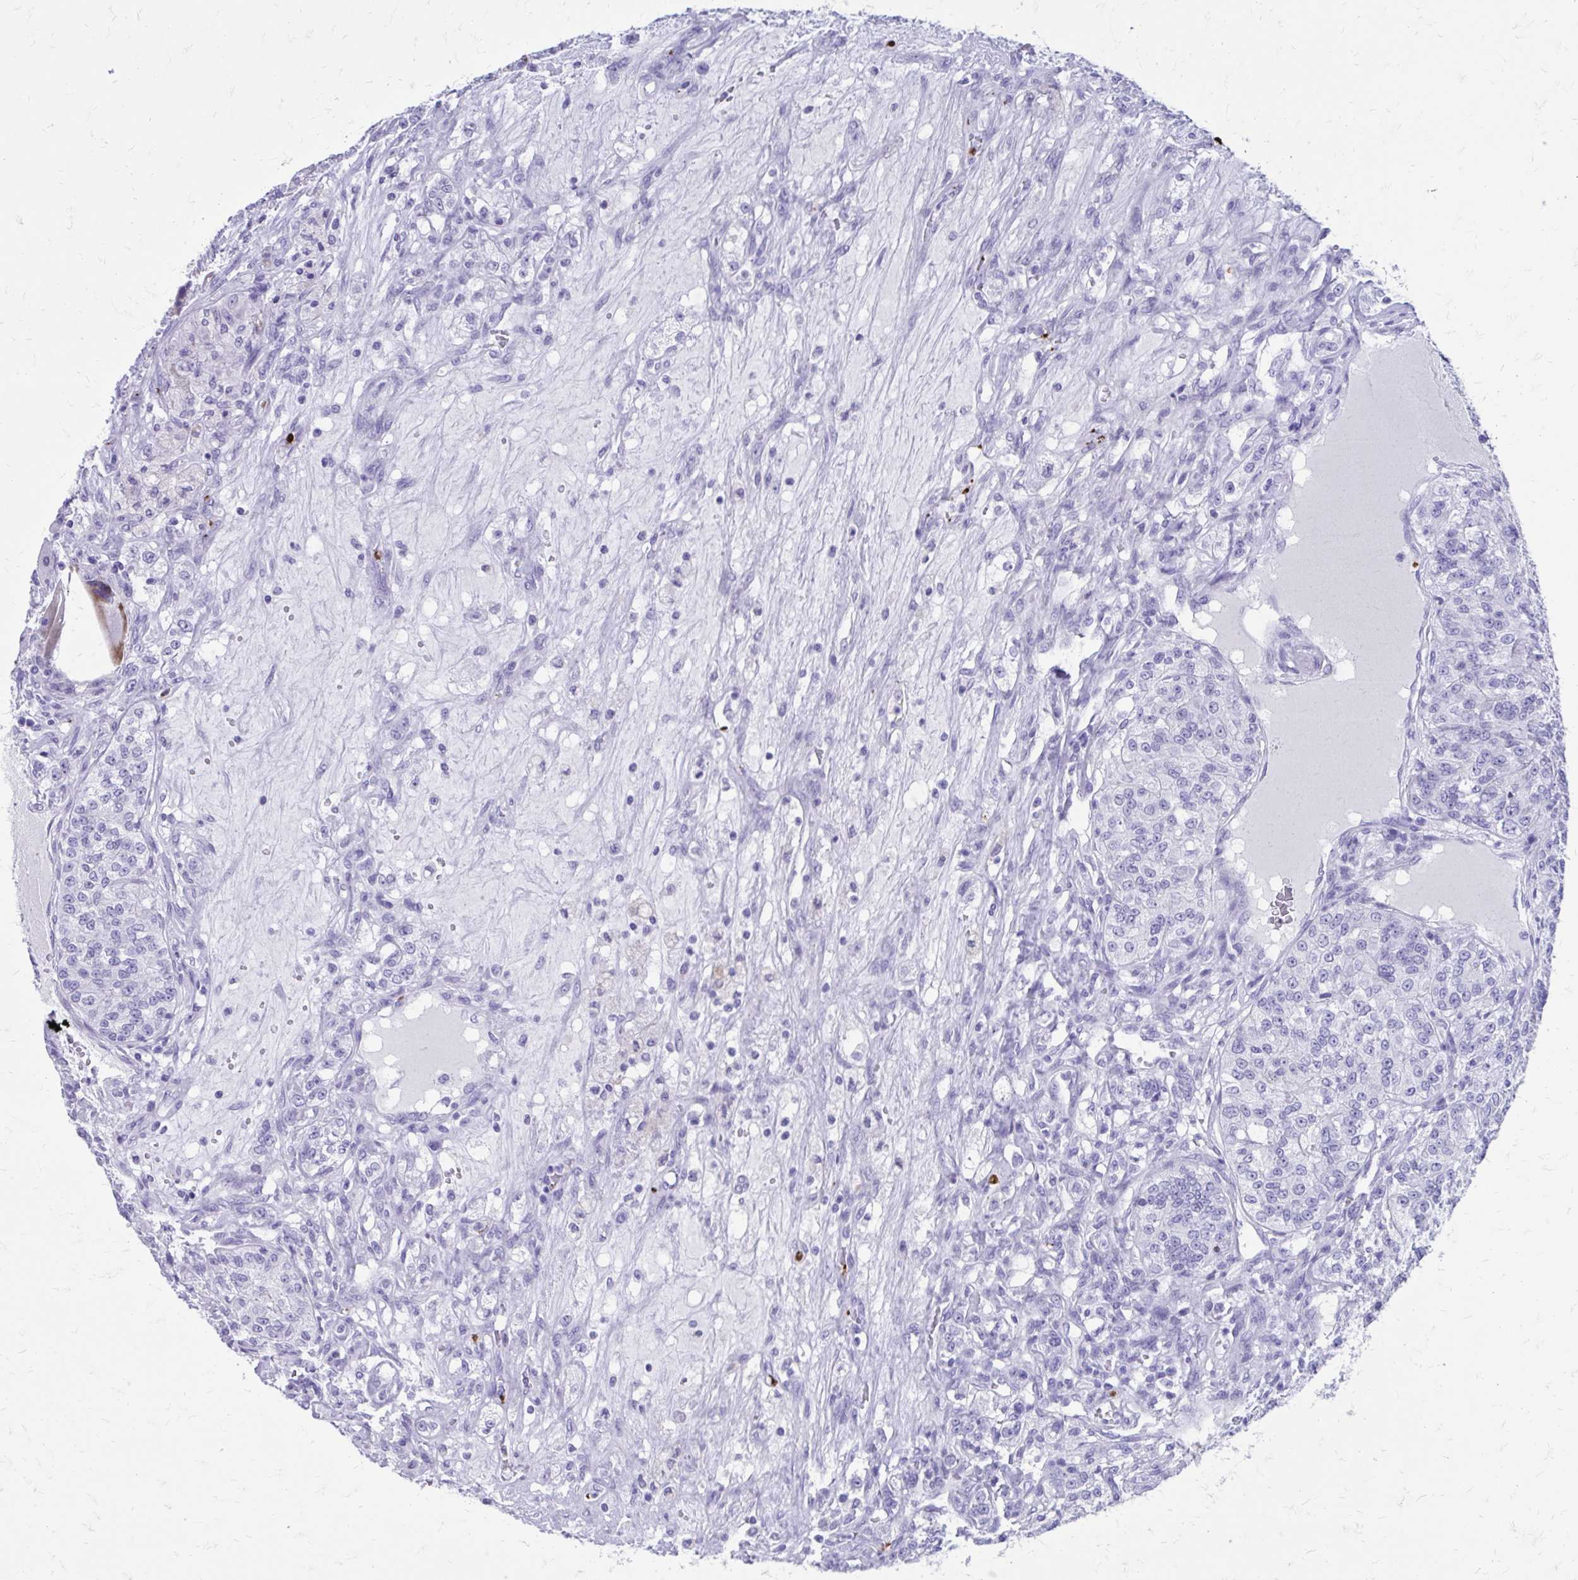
{"staining": {"intensity": "negative", "quantity": "none", "location": "none"}, "tissue": "renal cancer", "cell_type": "Tumor cells", "image_type": "cancer", "snomed": [{"axis": "morphology", "description": "Adenocarcinoma, NOS"}, {"axis": "topography", "description": "Kidney"}], "caption": "IHC of human renal cancer demonstrates no staining in tumor cells. (DAB (3,3'-diaminobenzidine) IHC with hematoxylin counter stain).", "gene": "SATL1", "patient": {"sex": "female", "age": 63}}